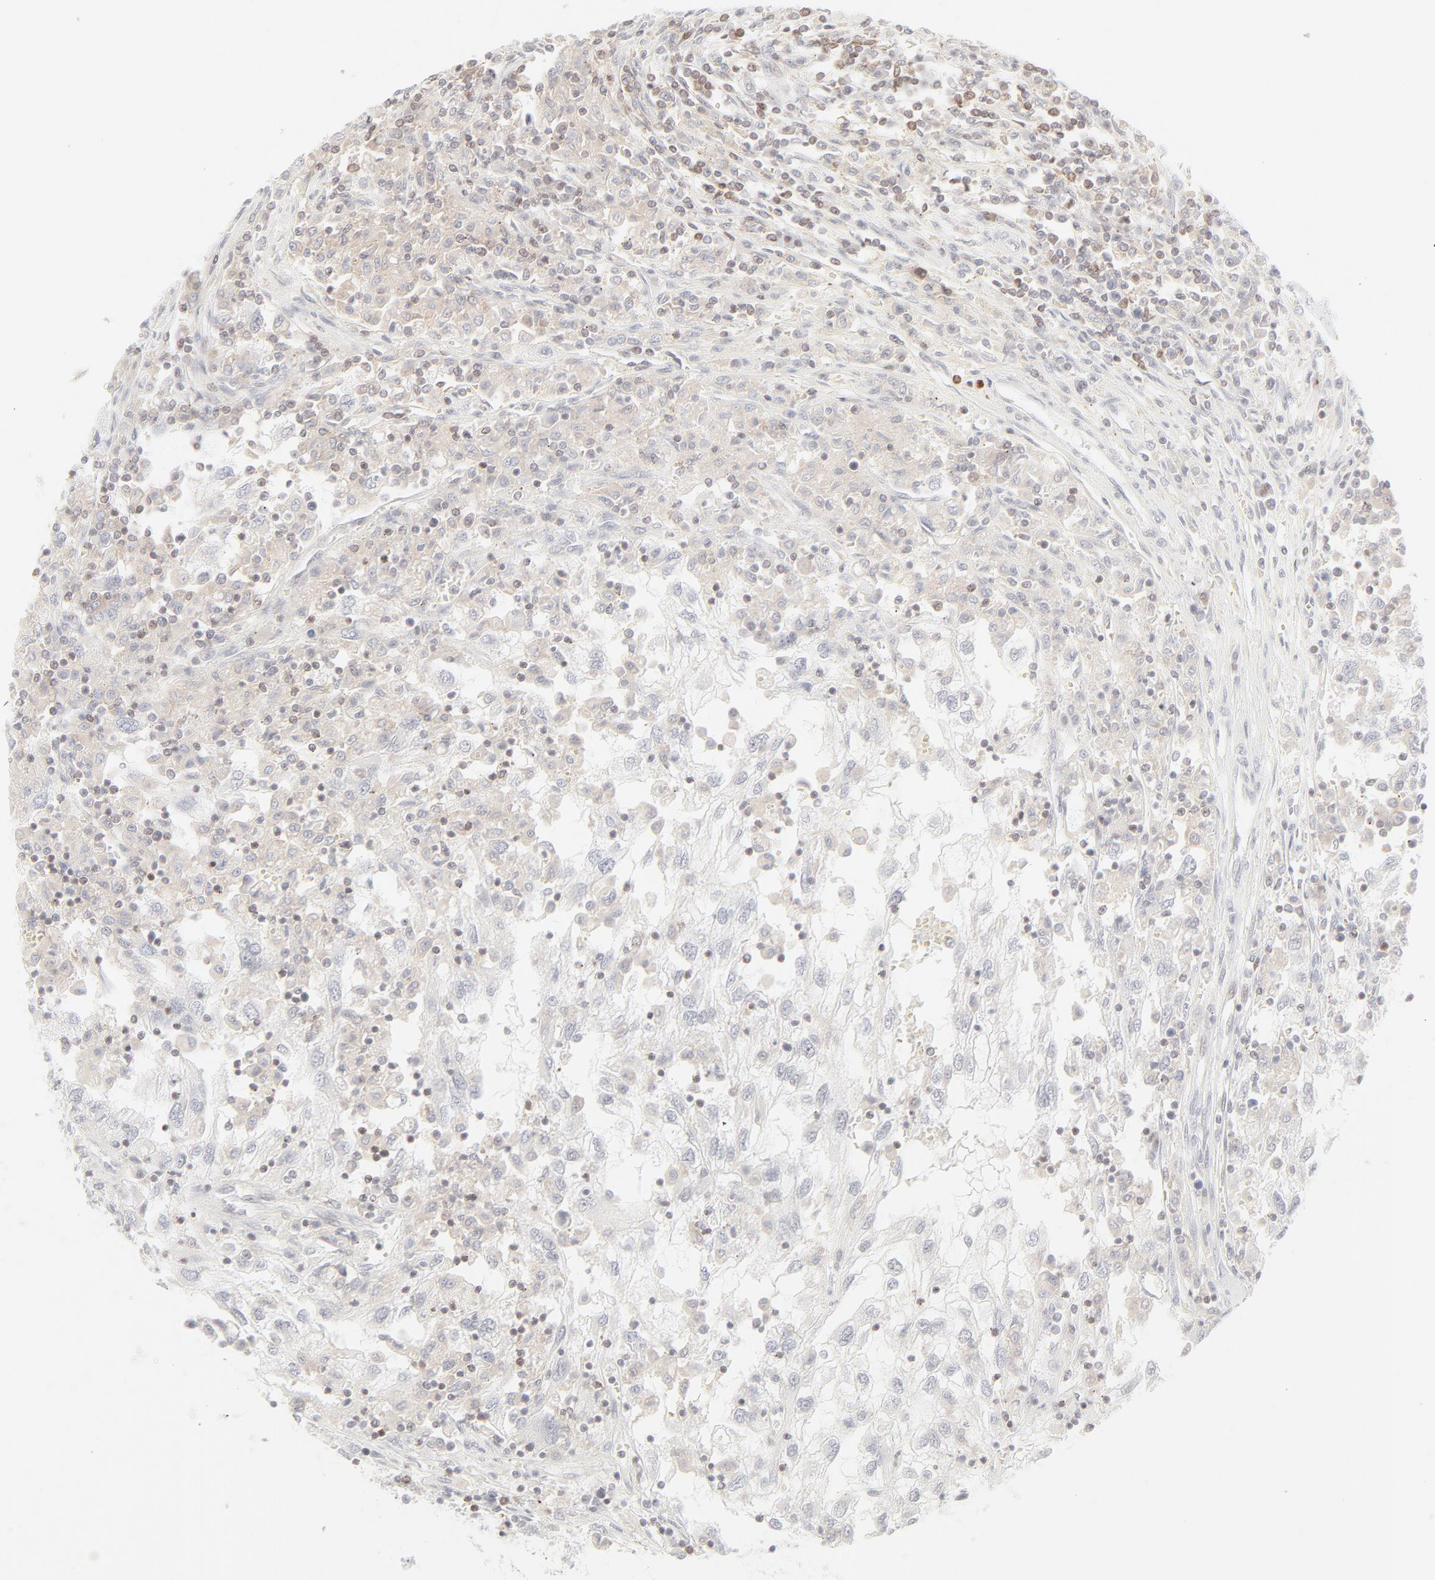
{"staining": {"intensity": "weak", "quantity": "25%-75%", "location": "cytoplasmic/membranous"}, "tissue": "renal cancer", "cell_type": "Tumor cells", "image_type": "cancer", "snomed": [{"axis": "morphology", "description": "Normal tissue, NOS"}, {"axis": "morphology", "description": "Adenocarcinoma, NOS"}, {"axis": "topography", "description": "Kidney"}], "caption": "Adenocarcinoma (renal) tissue exhibits weak cytoplasmic/membranous positivity in about 25%-75% of tumor cells, visualized by immunohistochemistry.", "gene": "PRKCB", "patient": {"sex": "male", "age": 71}}